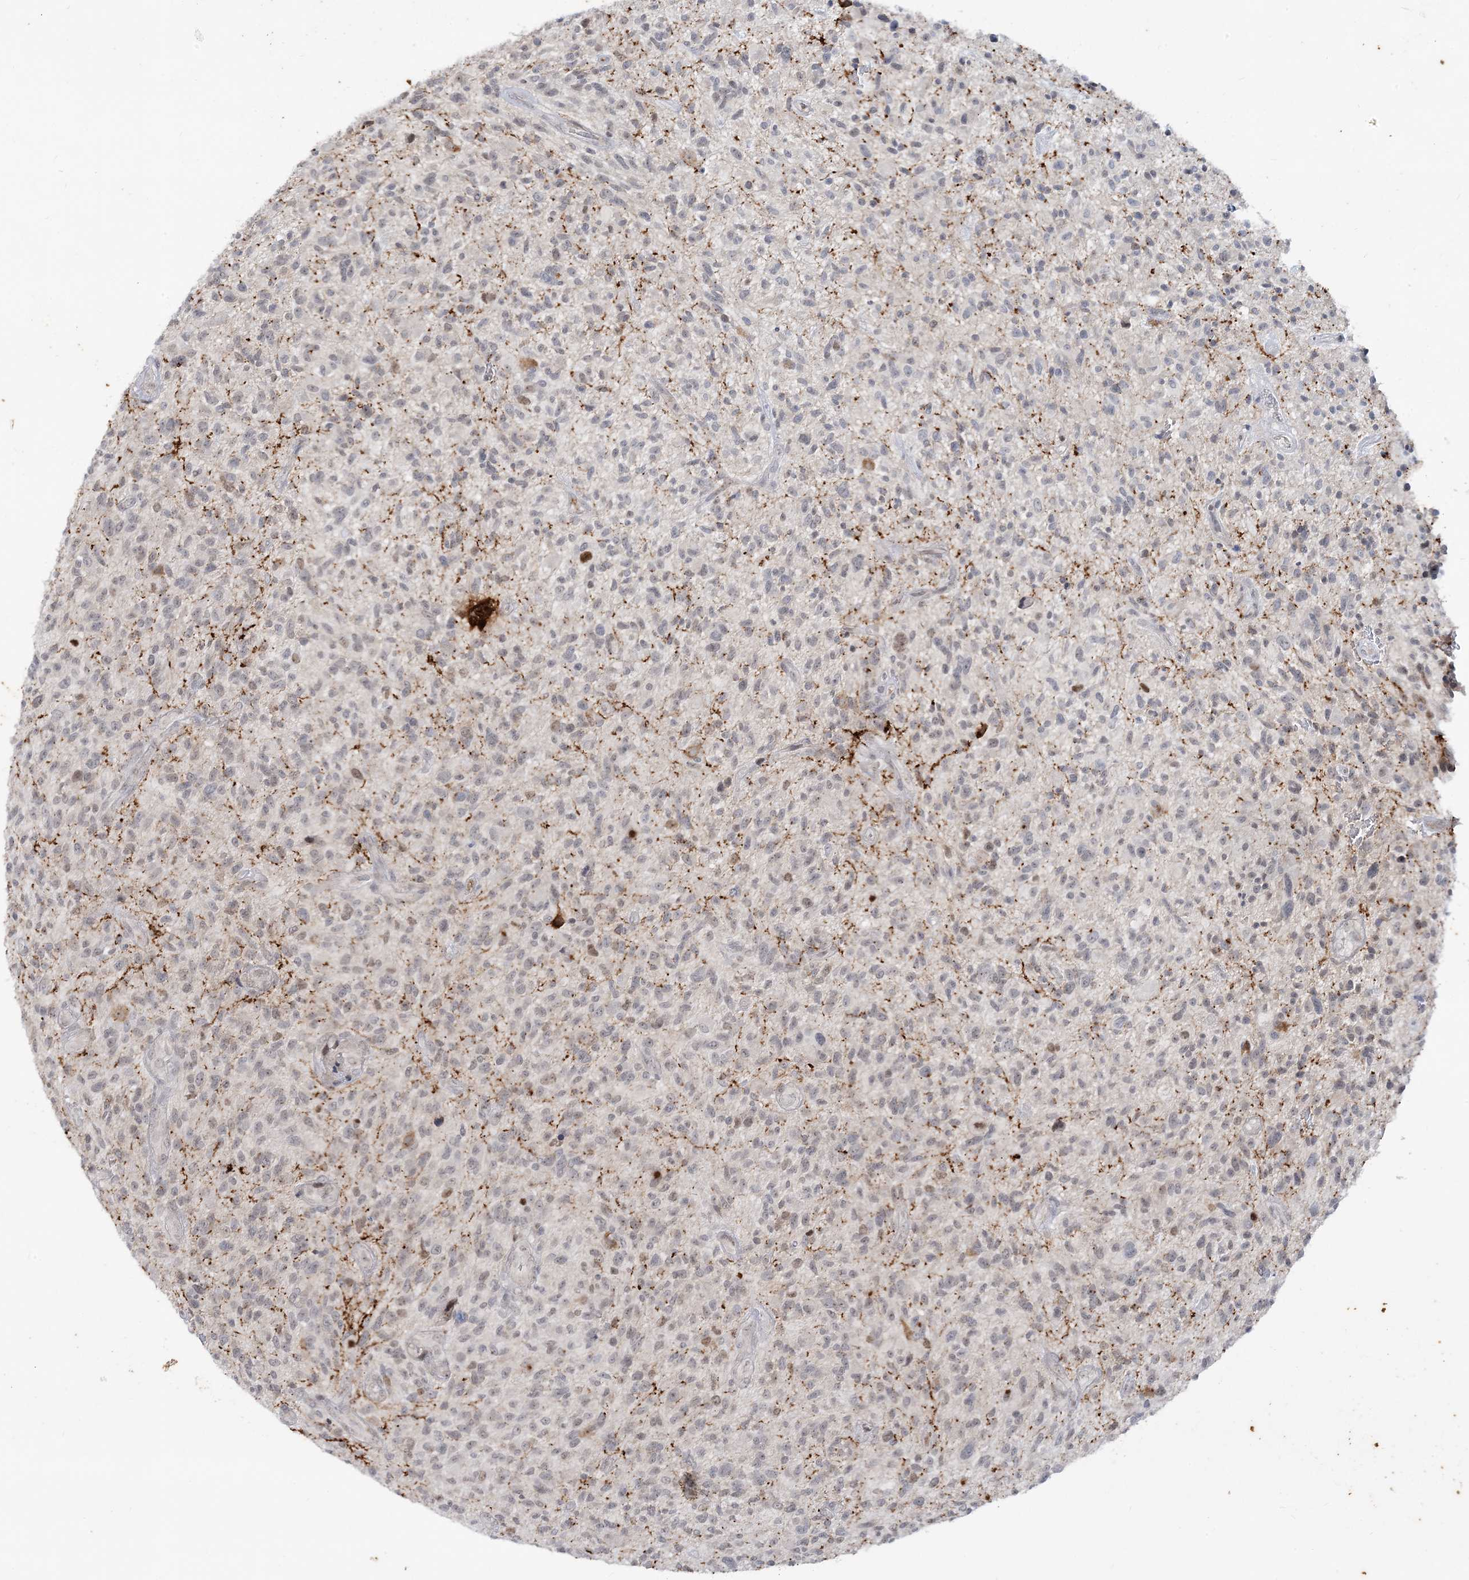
{"staining": {"intensity": "weak", "quantity": "<25%", "location": "nuclear"}, "tissue": "glioma", "cell_type": "Tumor cells", "image_type": "cancer", "snomed": [{"axis": "morphology", "description": "Glioma, malignant, High grade"}, {"axis": "topography", "description": "Brain"}], "caption": "Malignant glioma (high-grade) stained for a protein using immunohistochemistry (IHC) demonstrates no expression tumor cells.", "gene": "LEXM", "patient": {"sex": "male", "age": 47}}